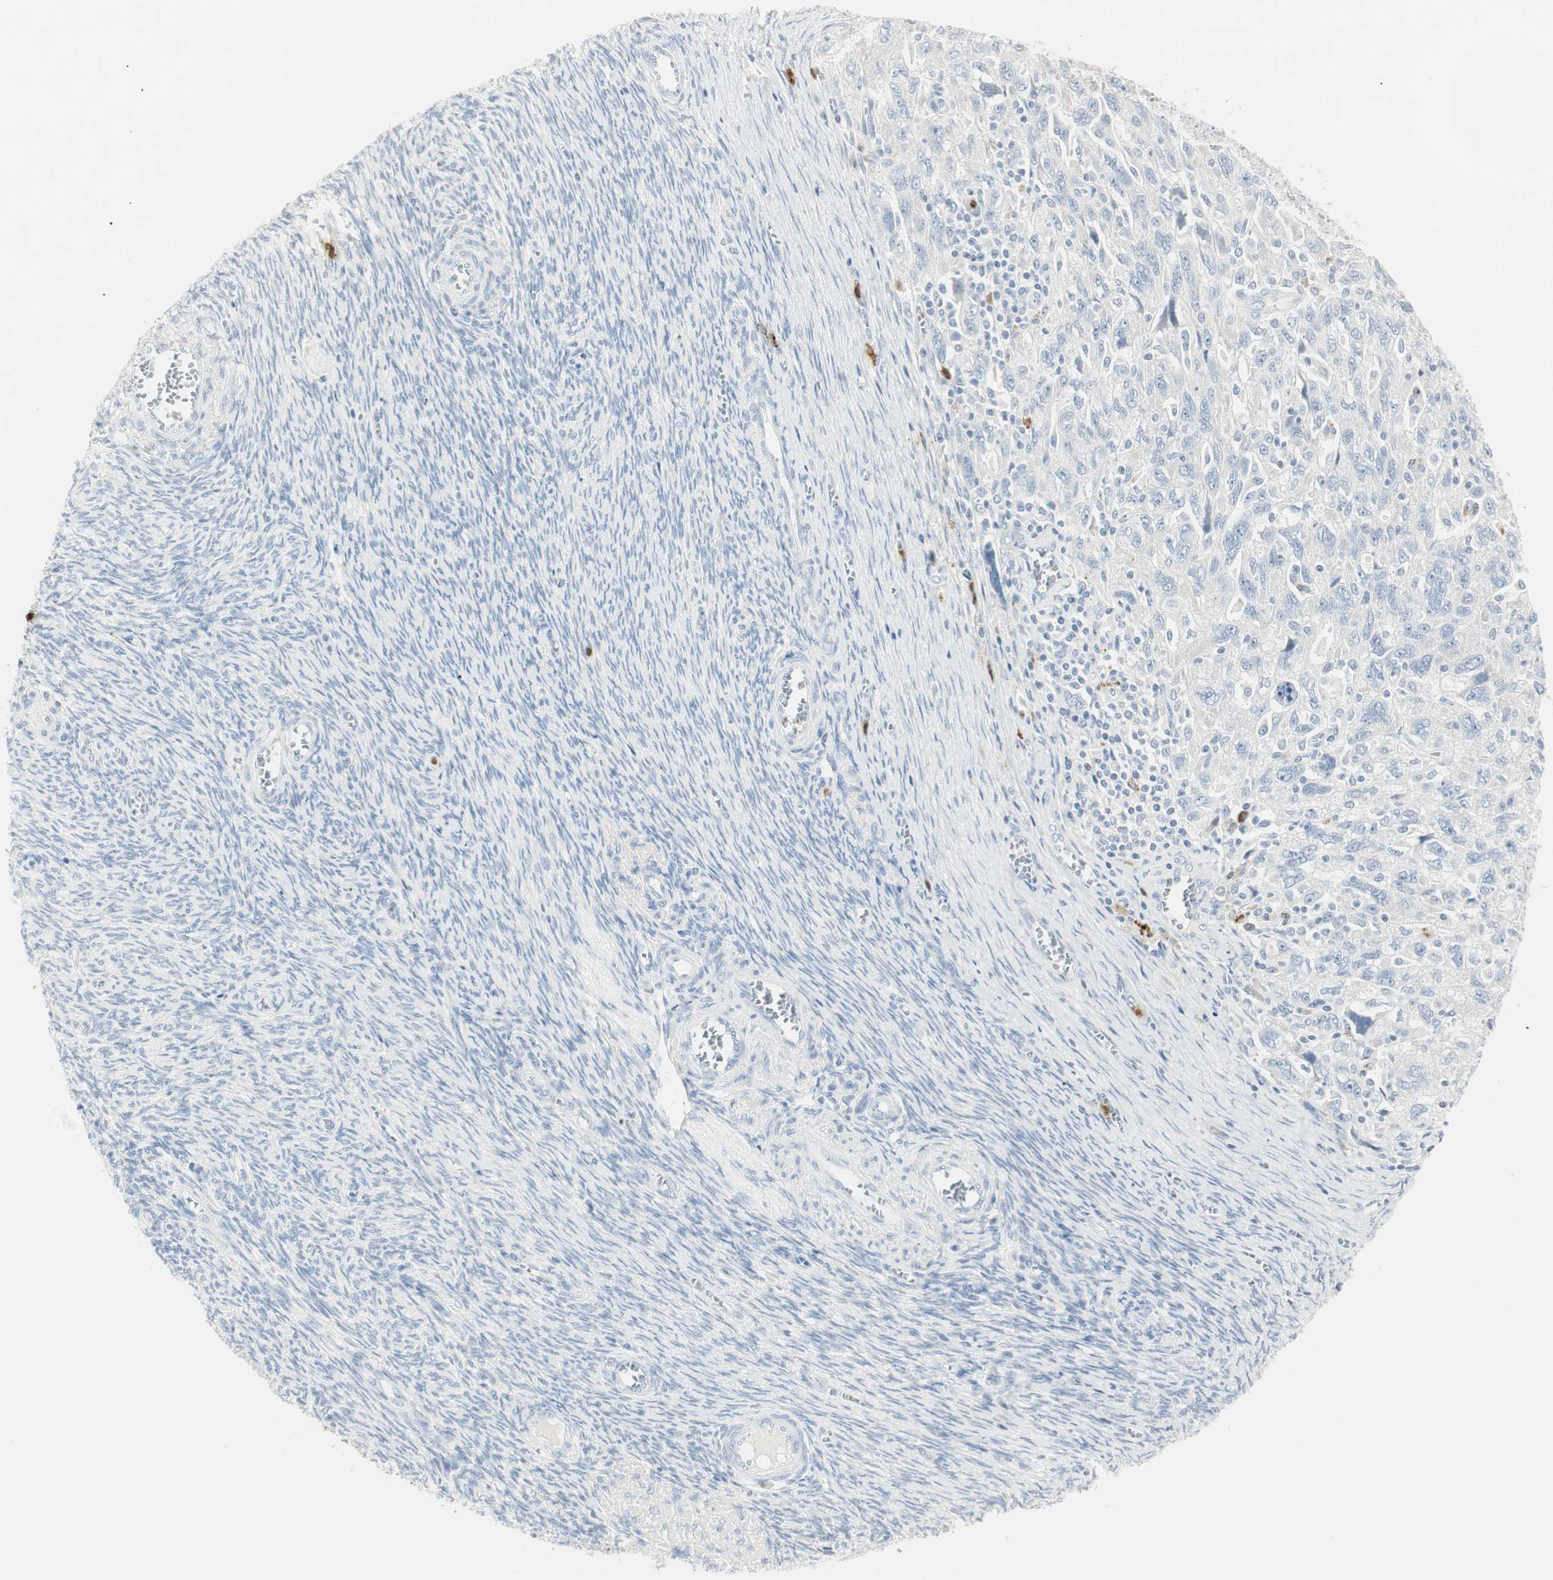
{"staining": {"intensity": "negative", "quantity": "none", "location": "none"}, "tissue": "ovarian cancer", "cell_type": "Tumor cells", "image_type": "cancer", "snomed": [{"axis": "morphology", "description": "Carcinoma, NOS"}, {"axis": "morphology", "description": "Cystadenocarcinoma, serous, NOS"}, {"axis": "topography", "description": "Ovary"}], "caption": "This is an immunohistochemistry histopathology image of ovarian cancer. There is no expression in tumor cells.", "gene": "PRTN3", "patient": {"sex": "female", "age": 69}}